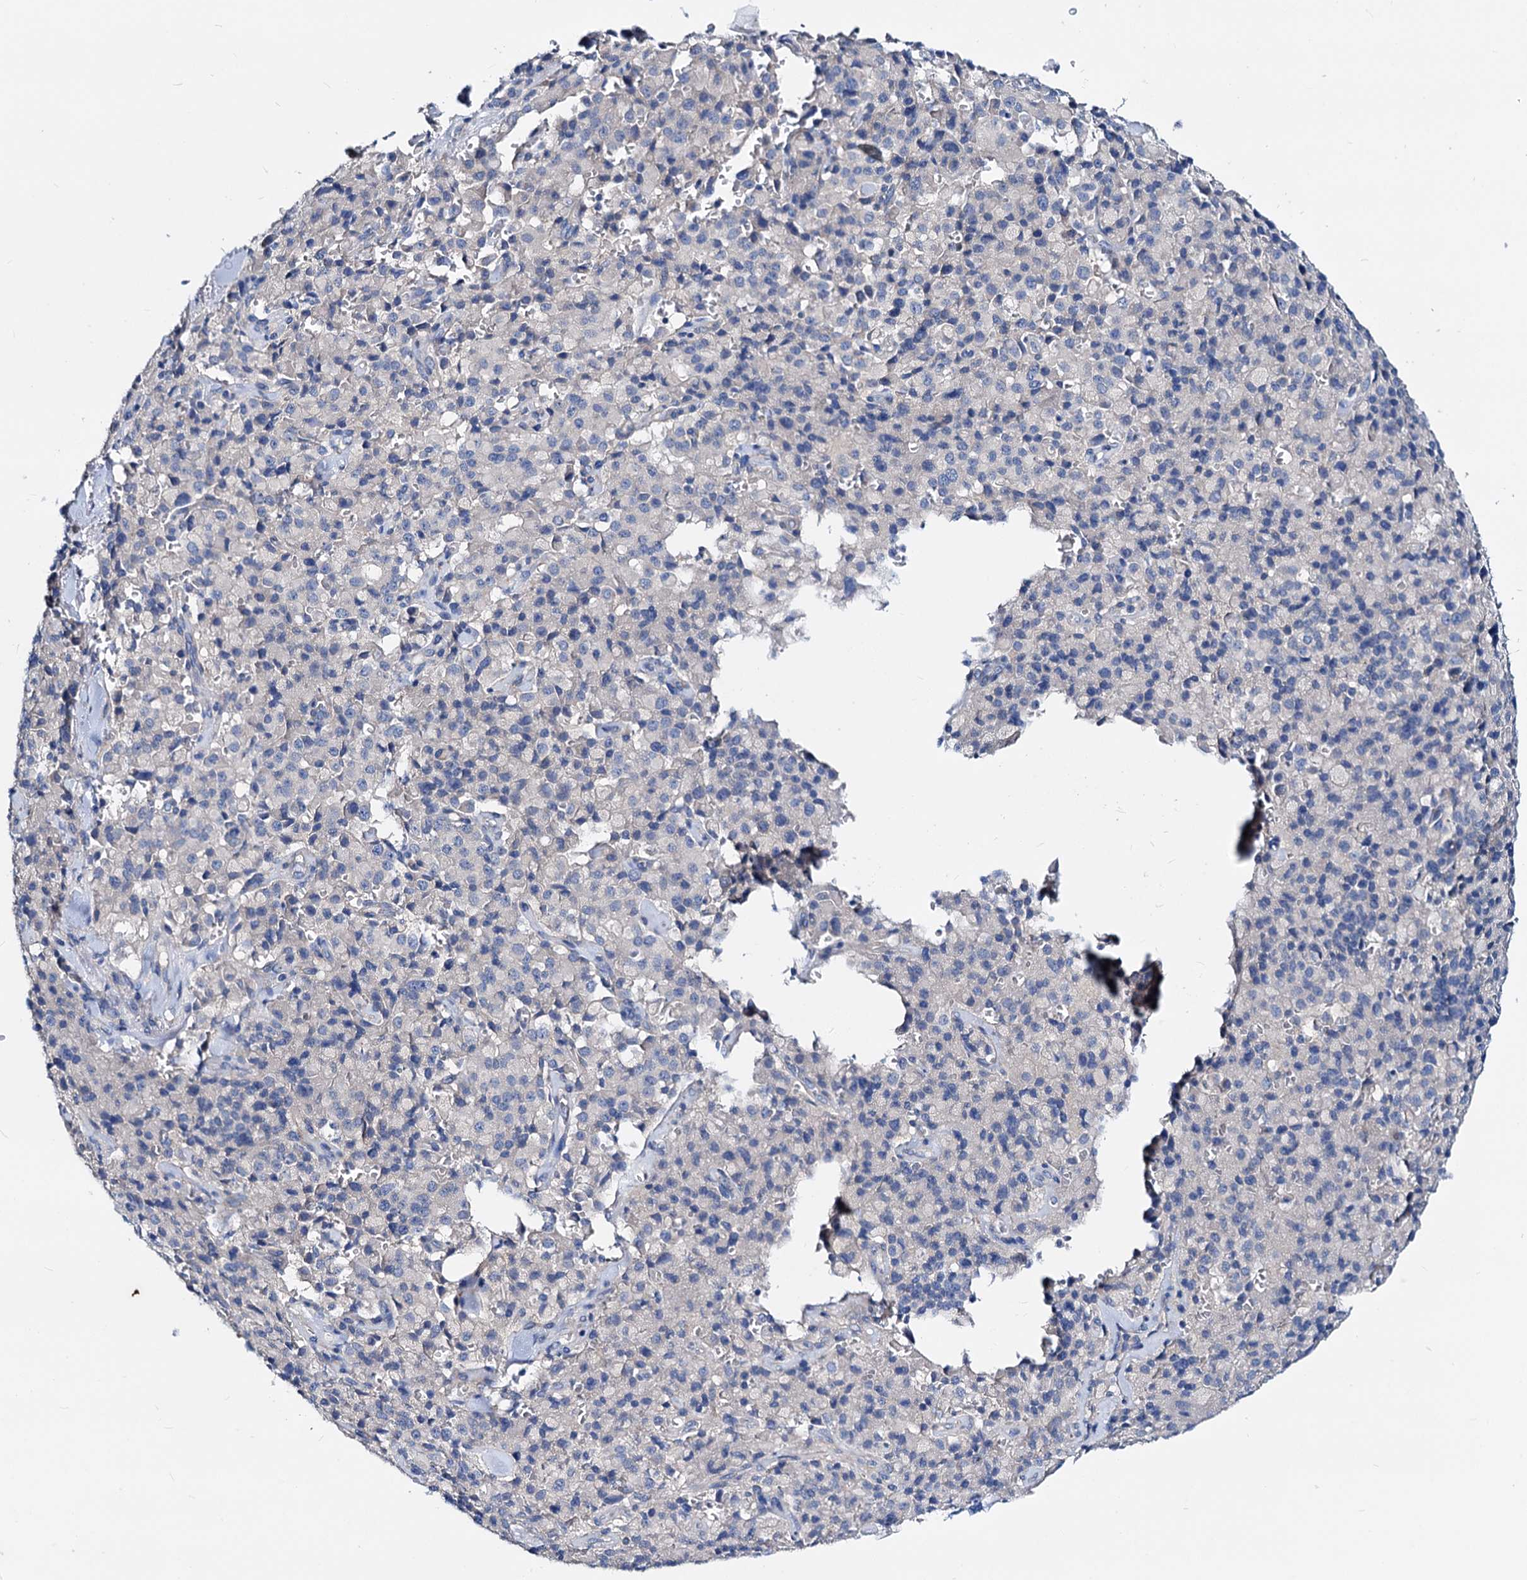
{"staining": {"intensity": "negative", "quantity": "none", "location": "none"}, "tissue": "pancreatic cancer", "cell_type": "Tumor cells", "image_type": "cancer", "snomed": [{"axis": "morphology", "description": "Adenocarcinoma, NOS"}, {"axis": "topography", "description": "Pancreas"}], "caption": "Human pancreatic cancer stained for a protein using immunohistochemistry (IHC) displays no positivity in tumor cells.", "gene": "DYDC2", "patient": {"sex": "male", "age": 65}}